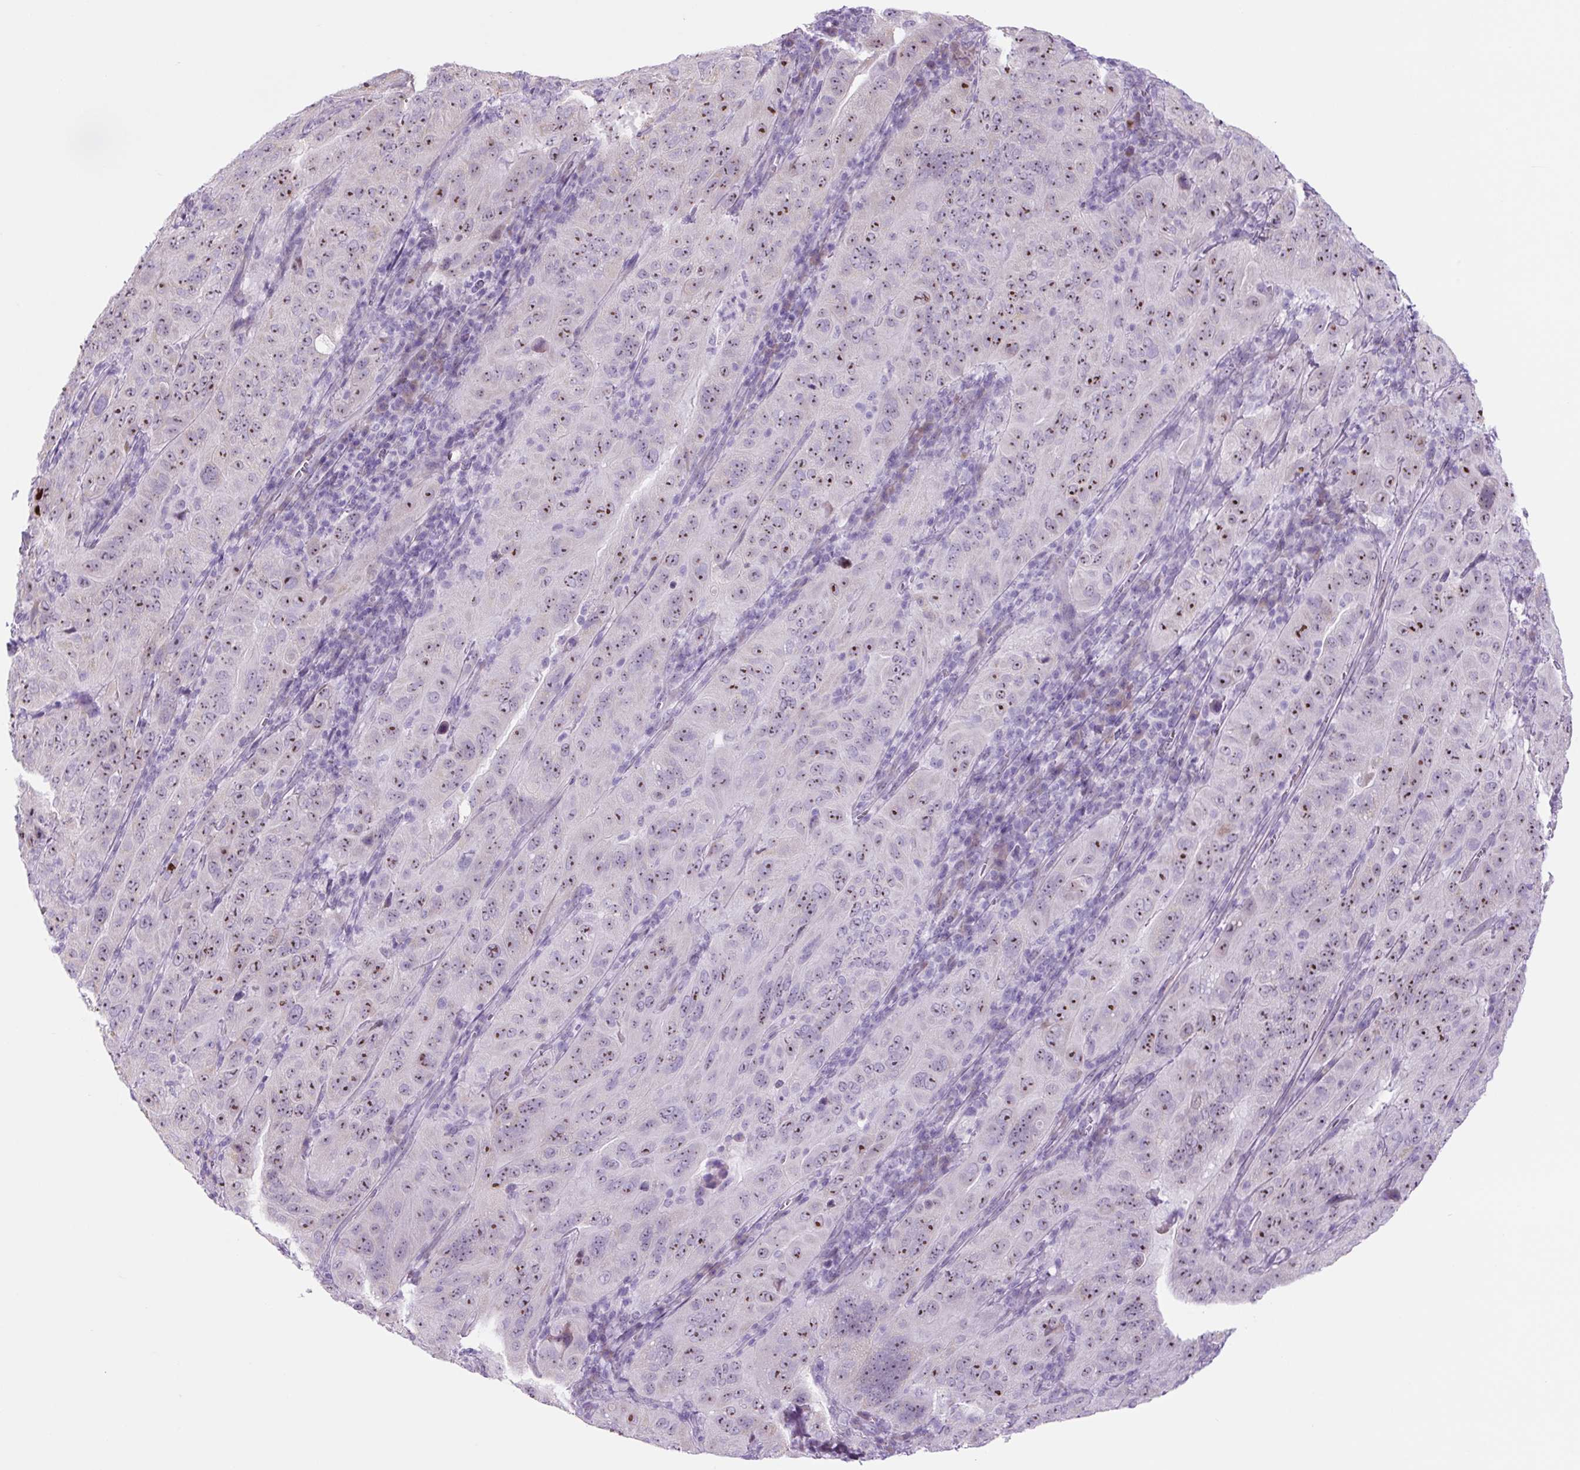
{"staining": {"intensity": "moderate", "quantity": "<25%", "location": "nuclear"}, "tissue": "pancreatic cancer", "cell_type": "Tumor cells", "image_type": "cancer", "snomed": [{"axis": "morphology", "description": "Adenocarcinoma, NOS"}, {"axis": "topography", "description": "Pancreas"}], "caption": "Immunohistochemical staining of human pancreatic adenocarcinoma exhibits low levels of moderate nuclear expression in about <25% of tumor cells.", "gene": "RRS1", "patient": {"sex": "male", "age": 63}}